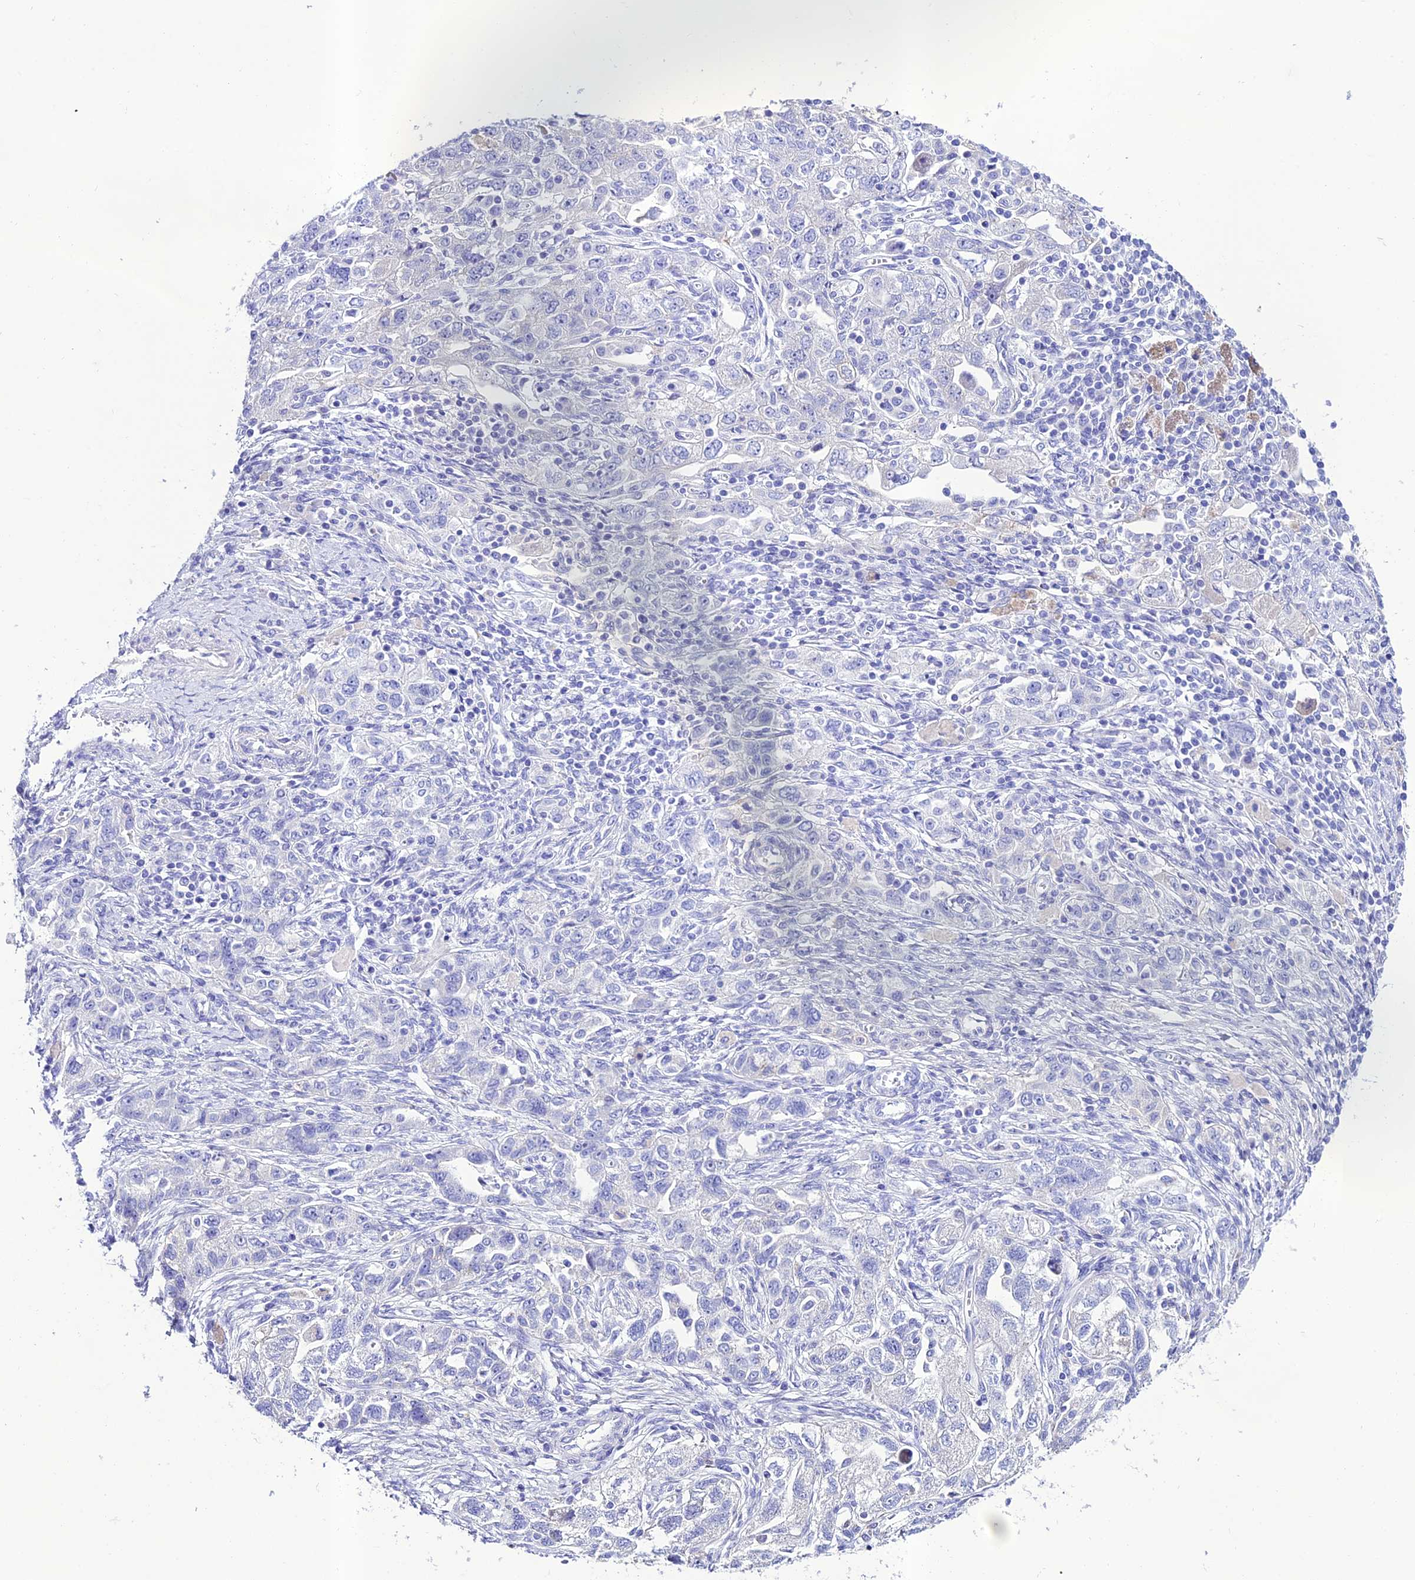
{"staining": {"intensity": "negative", "quantity": "none", "location": "none"}, "tissue": "ovarian cancer", "cell_type": "Tumor cells", "image_type": "cancer", "snomed": [{"axis": "morphology", "description": "Carcinoma, NOS"}, {"axis": "morphology", "description": "Cystadenocarcinoma, serous, NOS"}, {"axis": "topography", "description": "Ovary"}], "caption": "Ovarian cancer (serous cystadenocarcinoma) was stained to show a protein in brown. There is no significant positivity in tumor cells.", "gene": "NLRP6", "patient": {"sex": "female", "age": 69}}